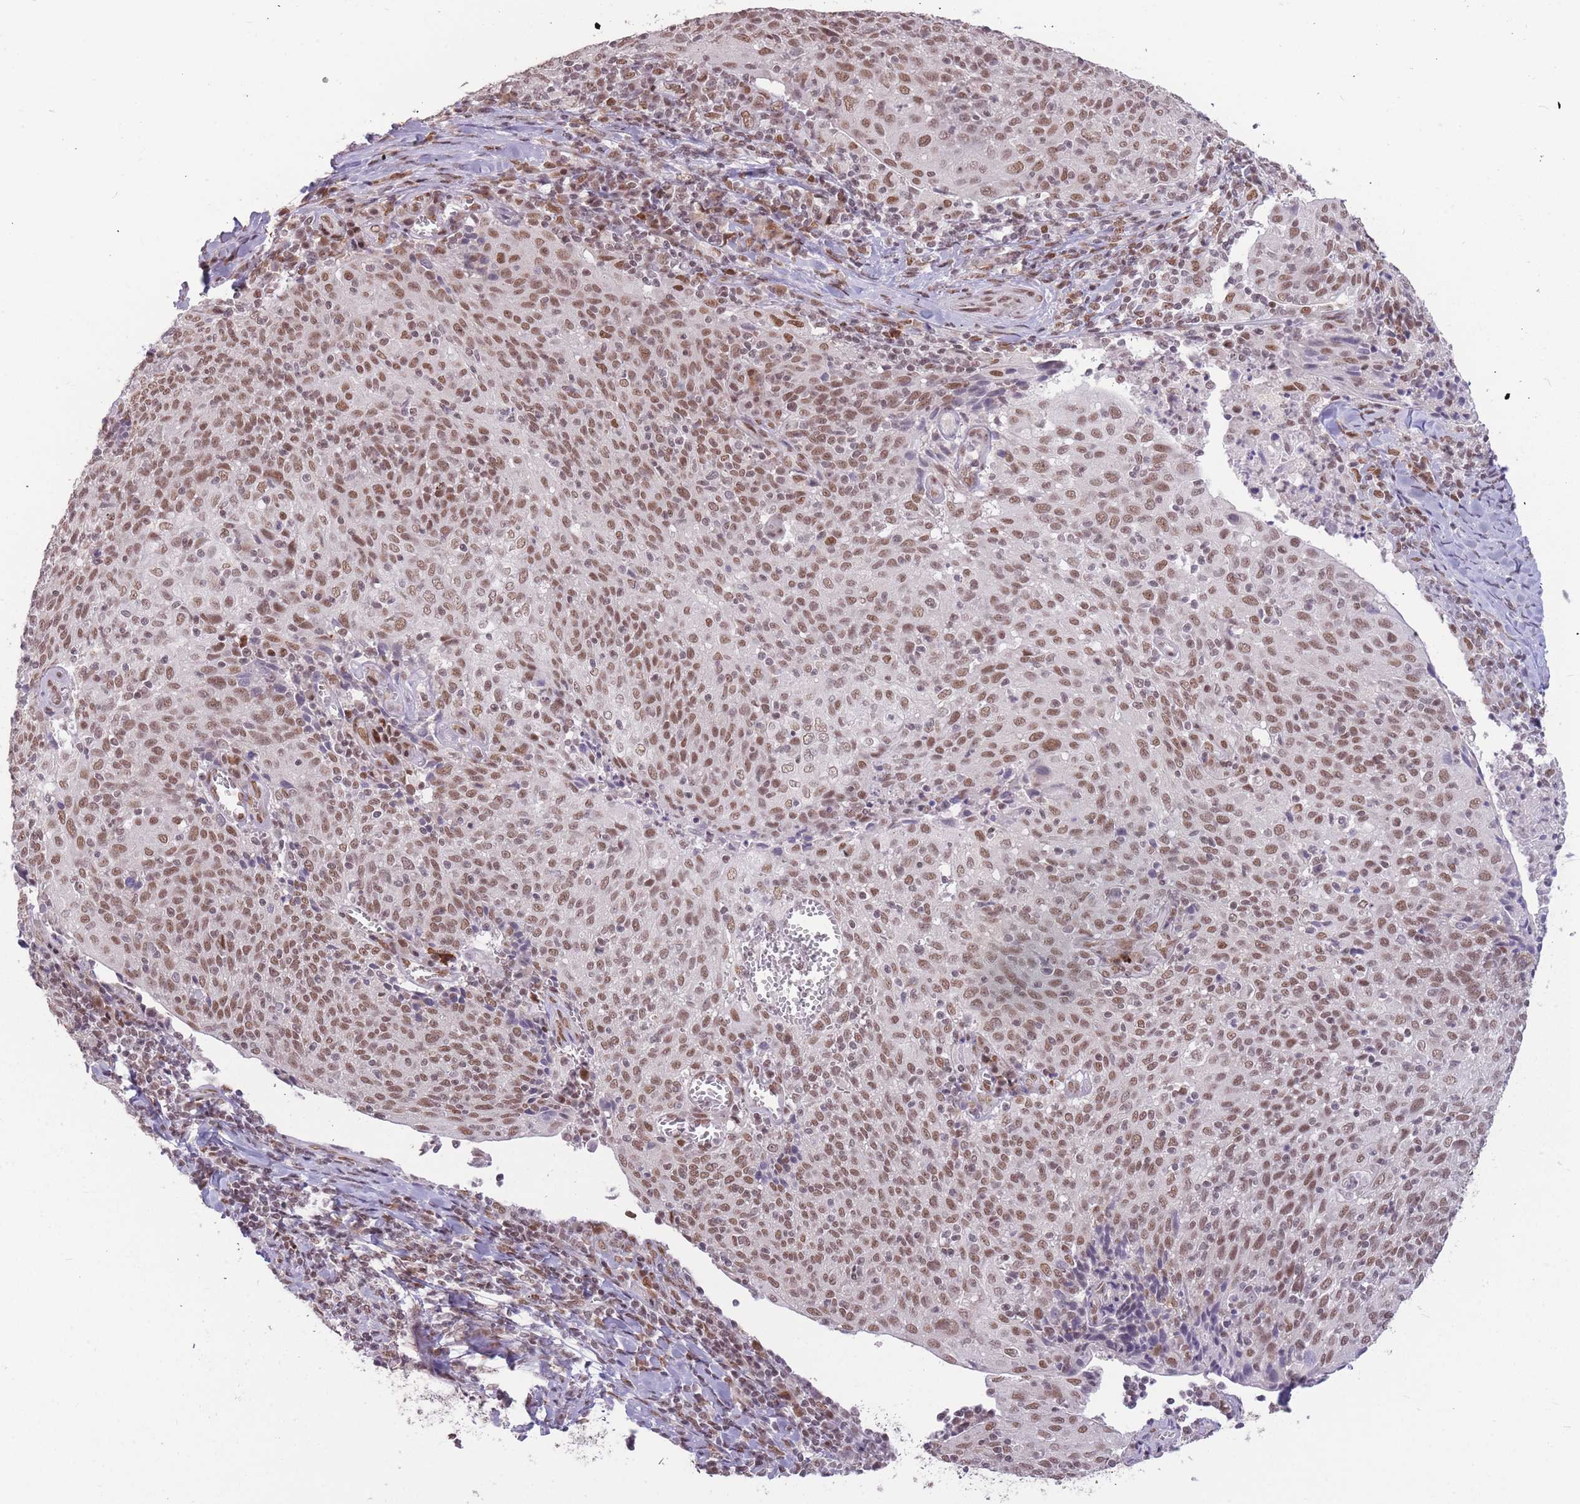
{"staining": {"intensity": "moderate", "quantity": ">75%", "location": "nuclear"}, "tissue": "cervical cancer", "cell_type": "Tumor cells", "image_type": "cancer", "snomed": [{"axis": "morphology", "description": "Squamous cell carcinoma, NOS"}, {"axis": "topography", "description": "Cervix"}], "caption": "Protein positivity by IHC shows moderate nuclear positivity in about >75% of tumor cells in squamous cell carcinoma (cervical).", "gene": "HNRNPUL1", "patient": {"sex": "female", "age": 52}}